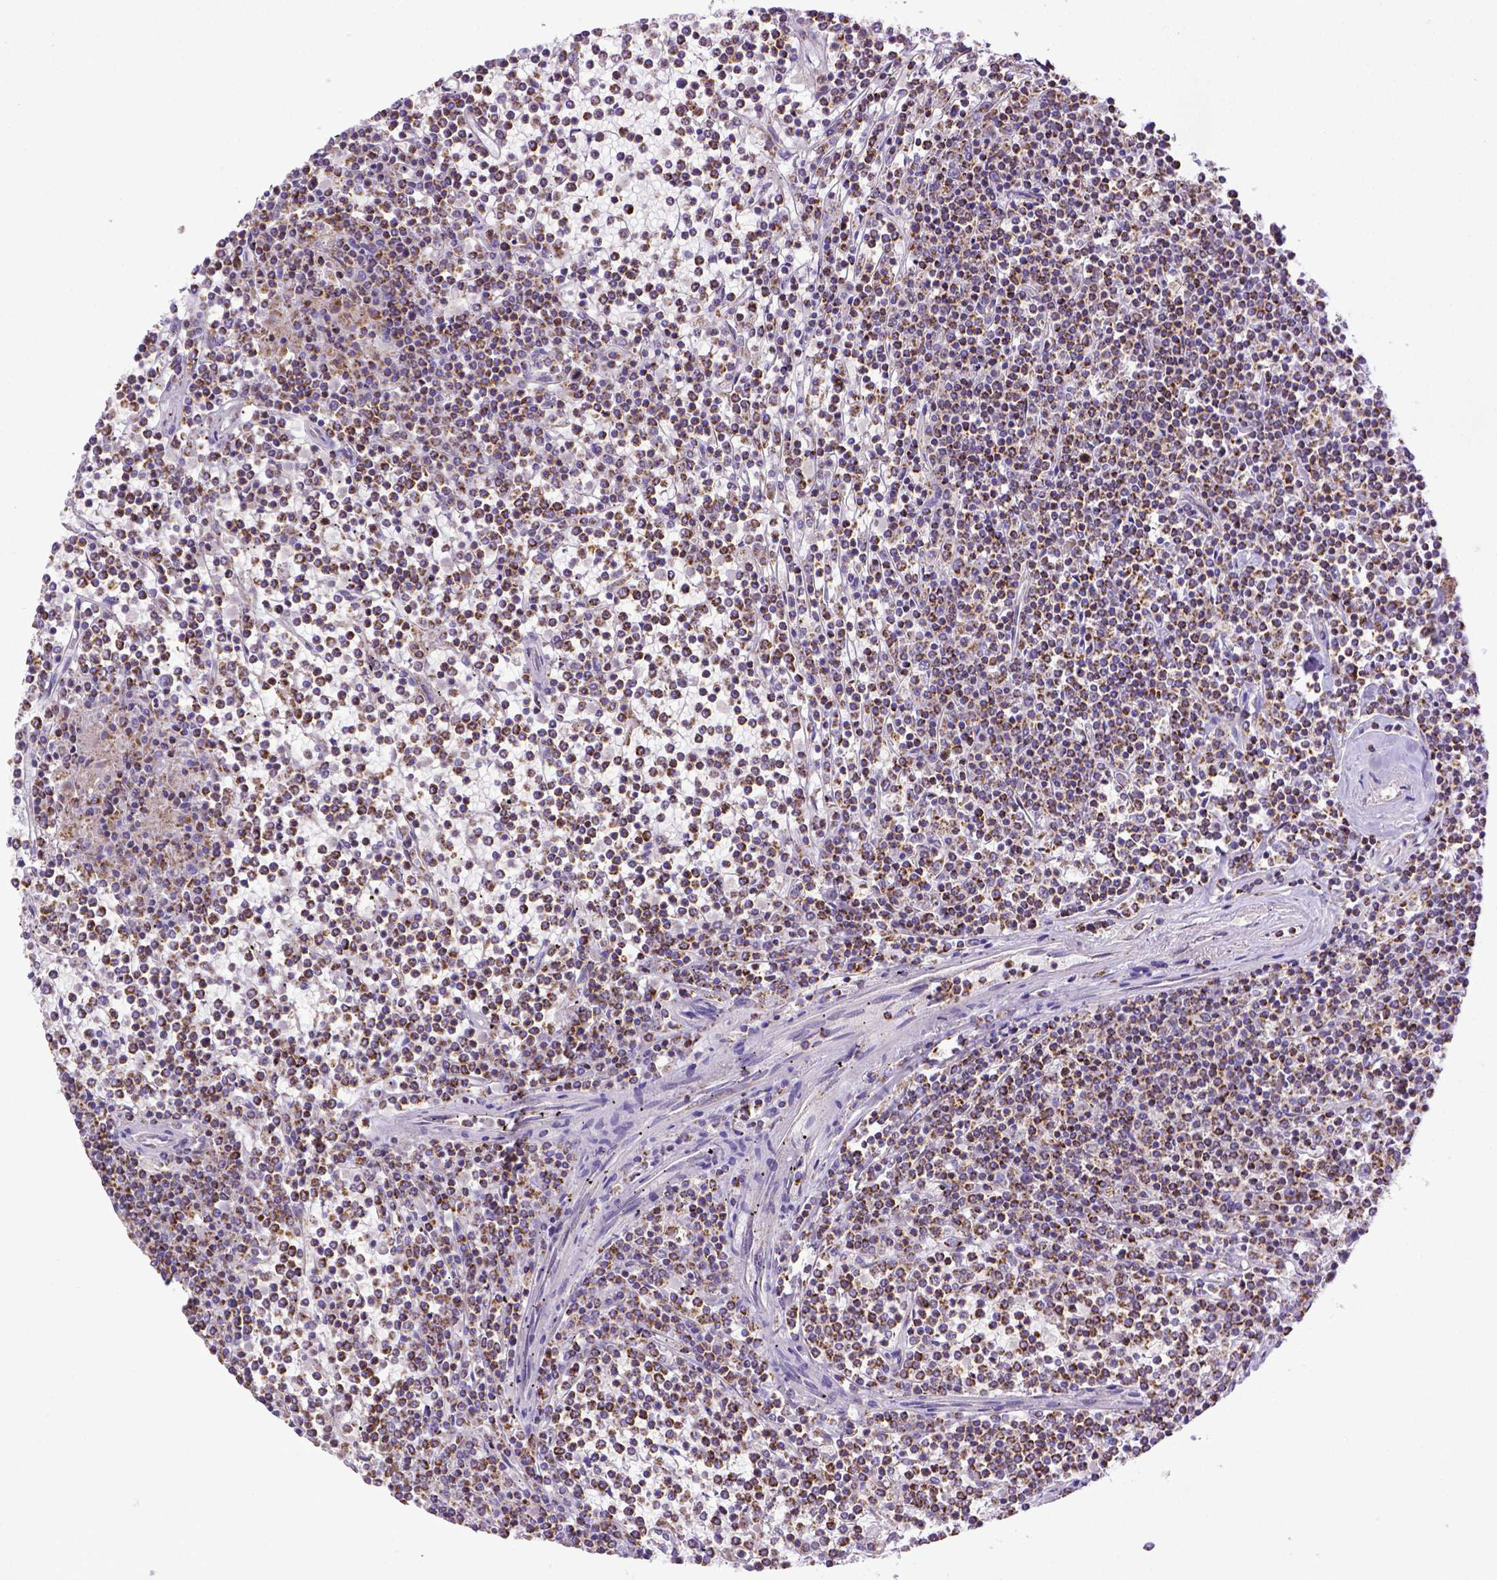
{"staining": {"intensity": "strong", "quantity": "25%-75%", "location": "cytoplasmic/membranous"}, "tissue": "lymphoma", "cell_type": "Tumor cells", "image_type": "cancer", "snomed": [{"axis": "morphology", "description": "Malignant lymphoma, non-Hodgkin's type, Low grade"}, {"axis": "topography", "description": "Spleen"}], "caption": "A high amount of strong cytoplasmic/membranous positivity is seen in approximately 25%-75% of tumor cells in malignant lymphoma, non-Hodgkin's type (low-grade) tissue. Immunohistochemistry (ihc) stains the protein of interest in brown and the nuclei are stained blue.", "gene": "MT-CO1", "patient": {"sex": "female", "age": 19}}